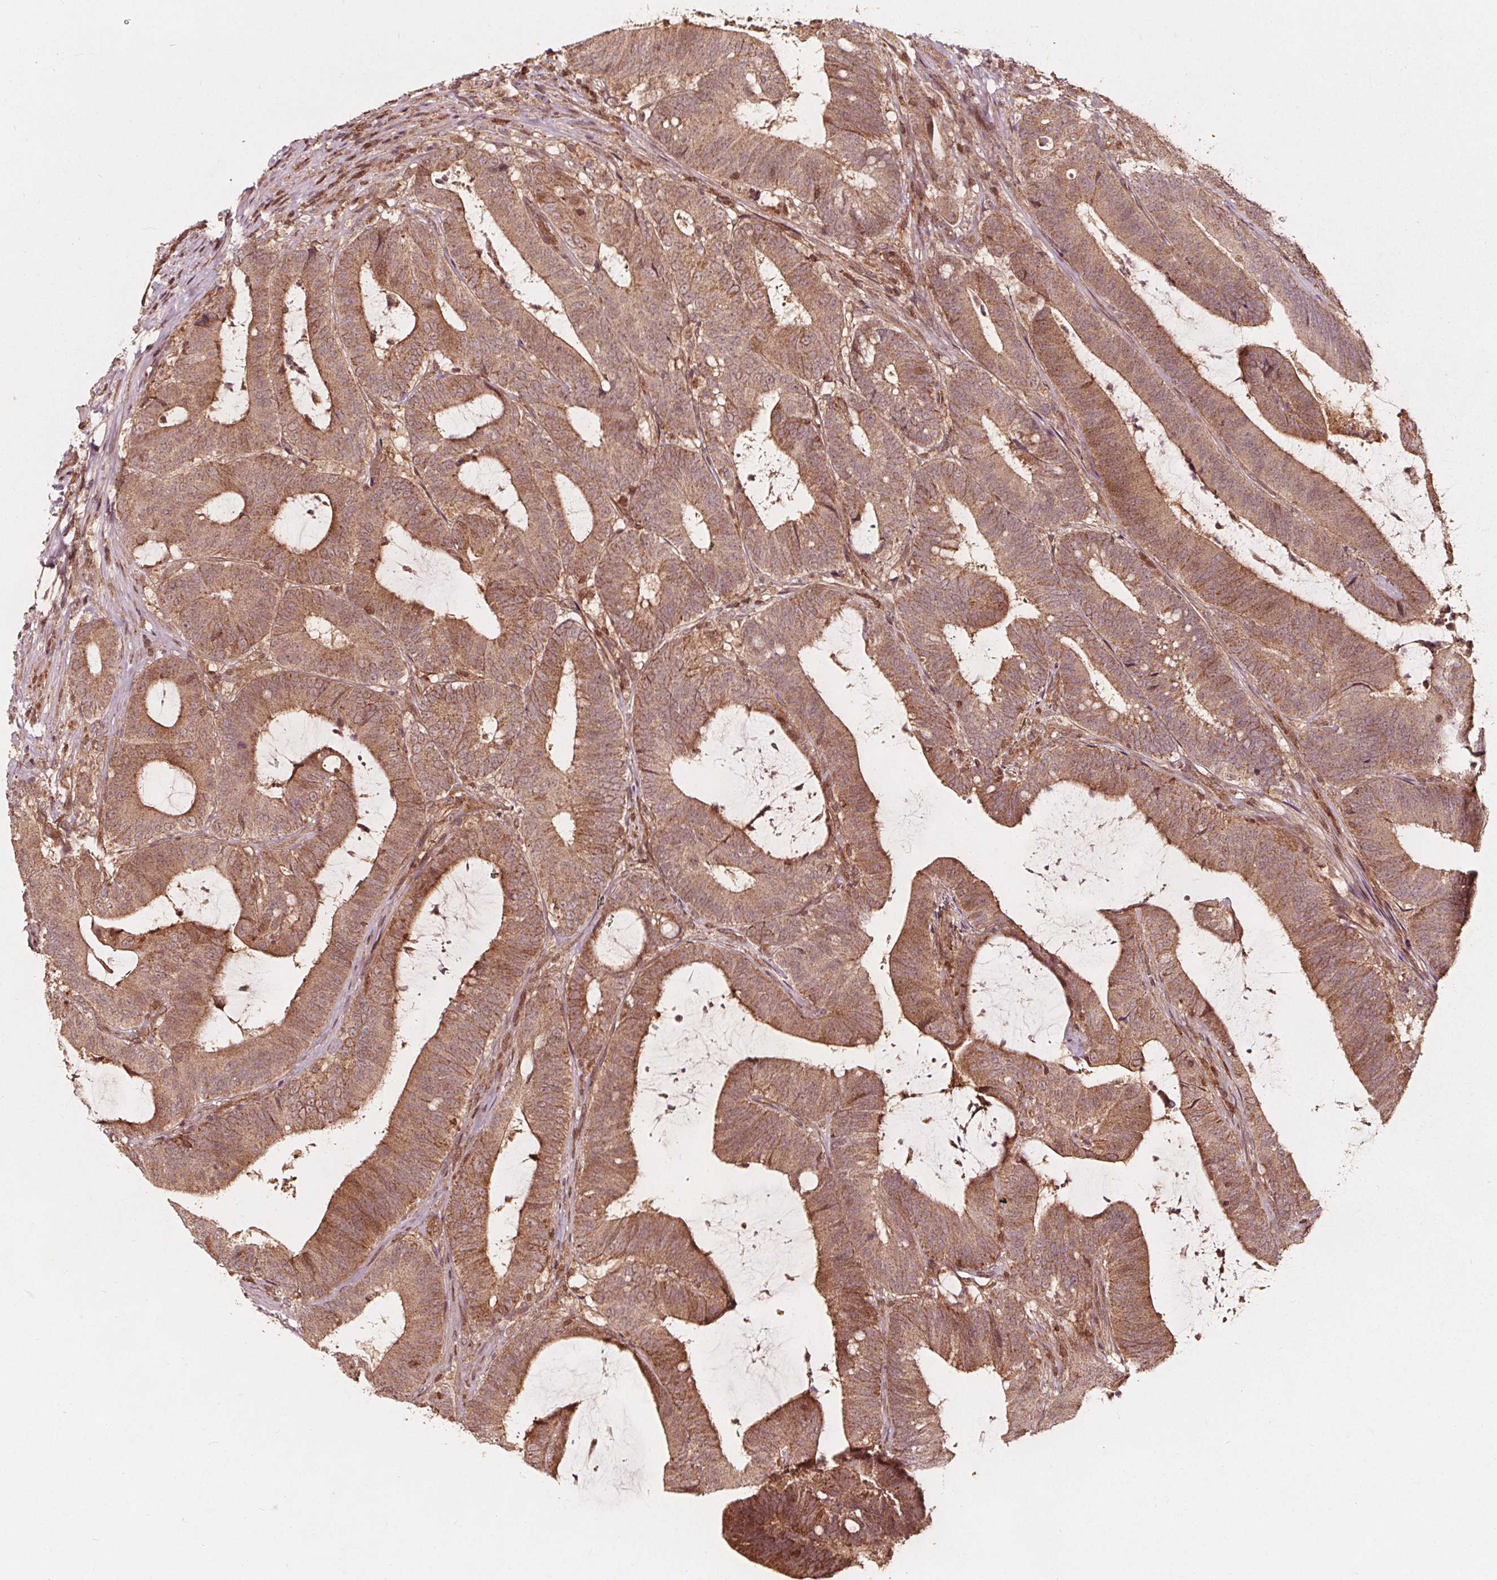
{"staining": {"intensity": "moderate", "quantity": ">75%", "location": "cytoplasmic/membranous"}, "tissue": "colorectal cancer", "cell_type": "Tumor cells", "image_type": "cancer", "snomed": [{"axis": "morphology", "description": "Adenocarcinoma, NOS"}, {"axis": "topography", "description": "Colon"}], "caption": "Approximately >75% of tumor cells in human colorectal cancer reveal moderate cytoplasmic/membranous protein expression as visualized by brown immunohistochemical staining.", "gene": "AIP", "patient": {"sex": "female", "age": 43}}